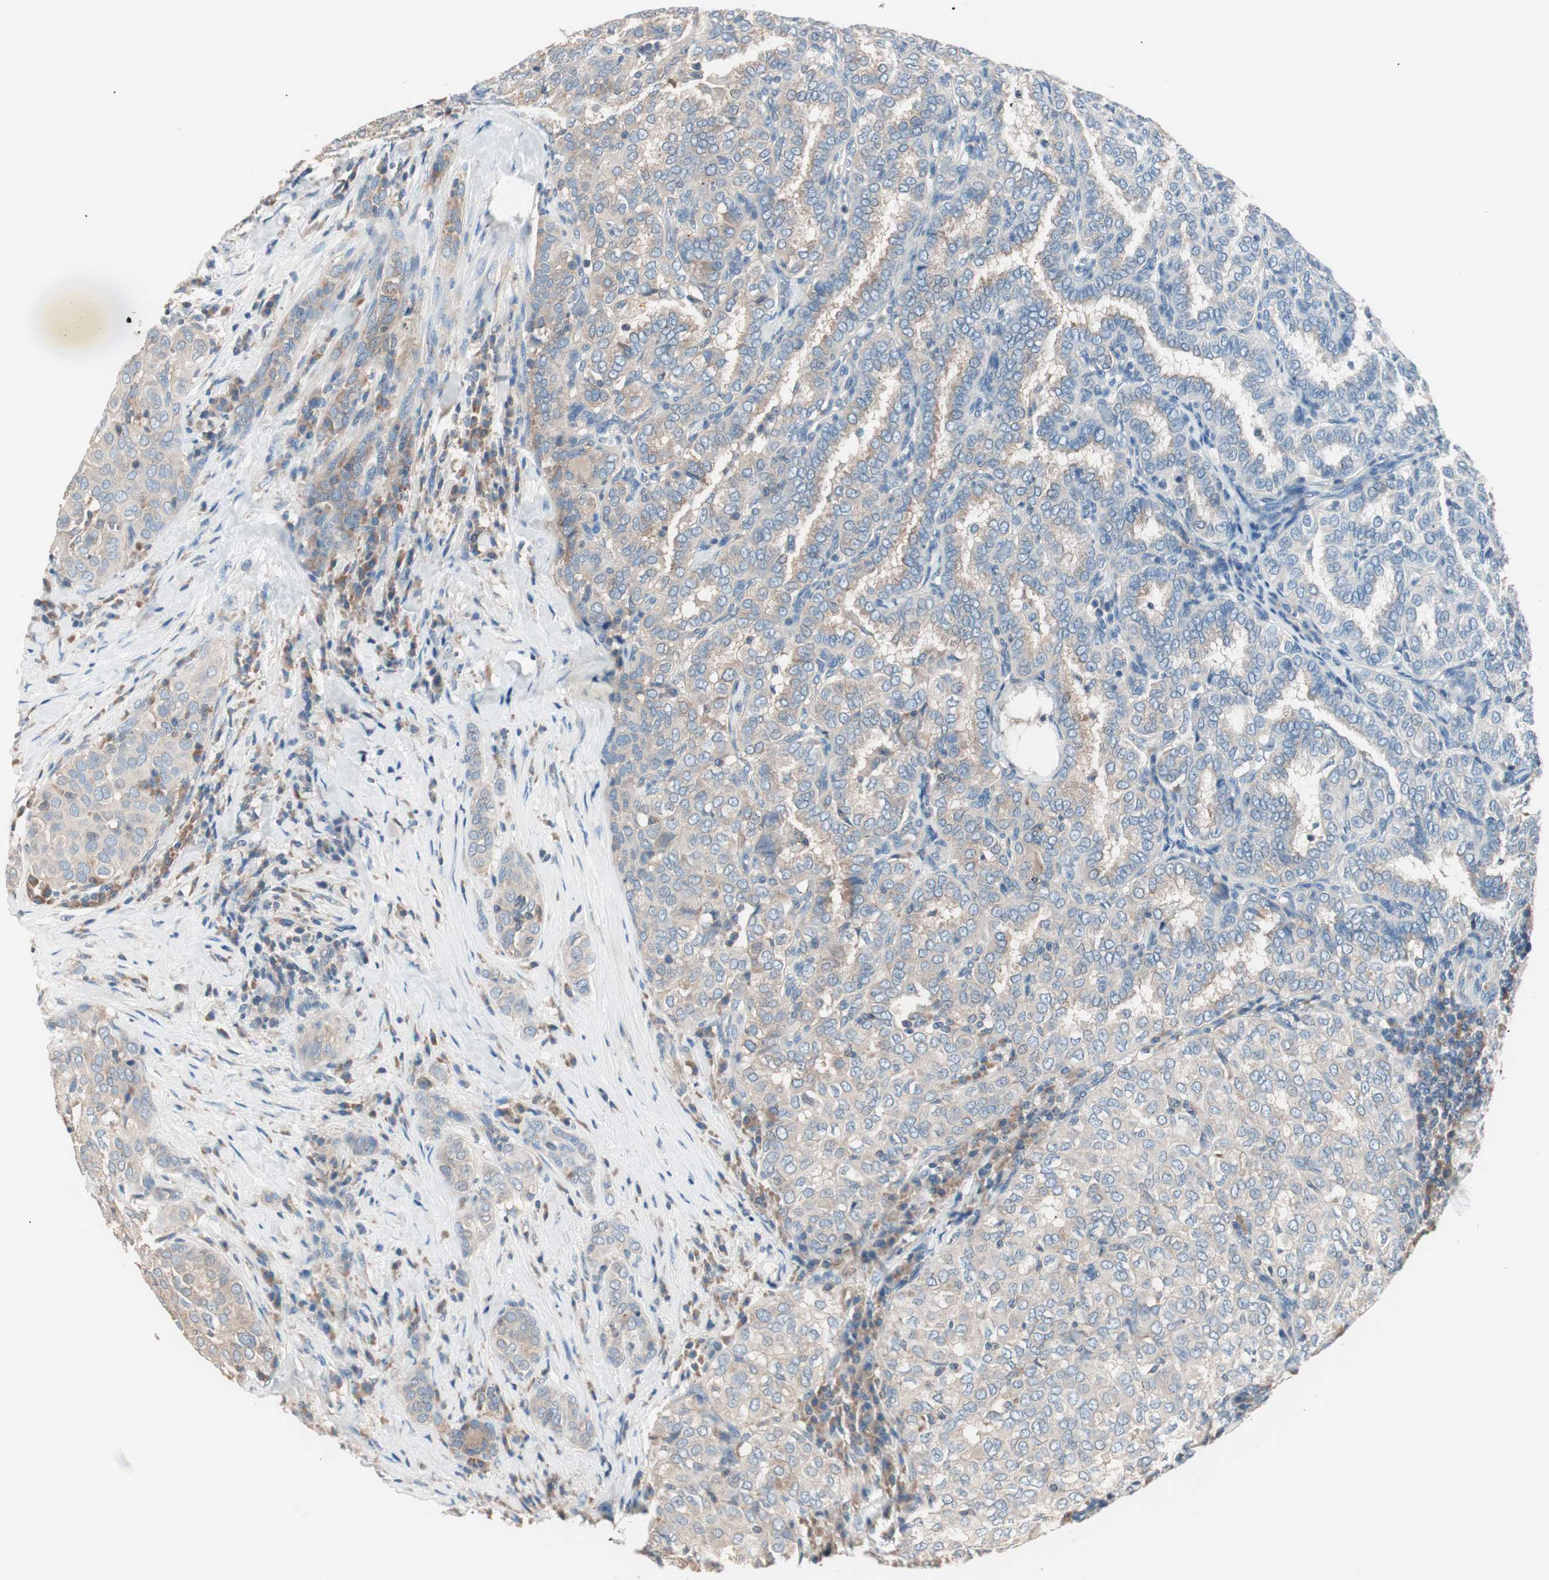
{"staining": {"intensity": "weak", "quantity": "25%-75%", "location": "cytoplasmic/membranous"}, "tissue": "thyroid cancer", "cell_type": "Tumor cells", "image_type": "cancer", "snomed": [{"axis": "morphology", "description": "Papillary adenocarcinoma, NOS"}, {"axis": "topography", "description": "Thyroid gland"}], "caption": "Papillary adenocarcinoma (thyroid) stained for a protein (brown) displays weak cytoplasmic/membranous positive expression in about 25%-75% of tumor cells.", "gene": "RAD54B", "patient": {"sex": "female", "age": 30}}